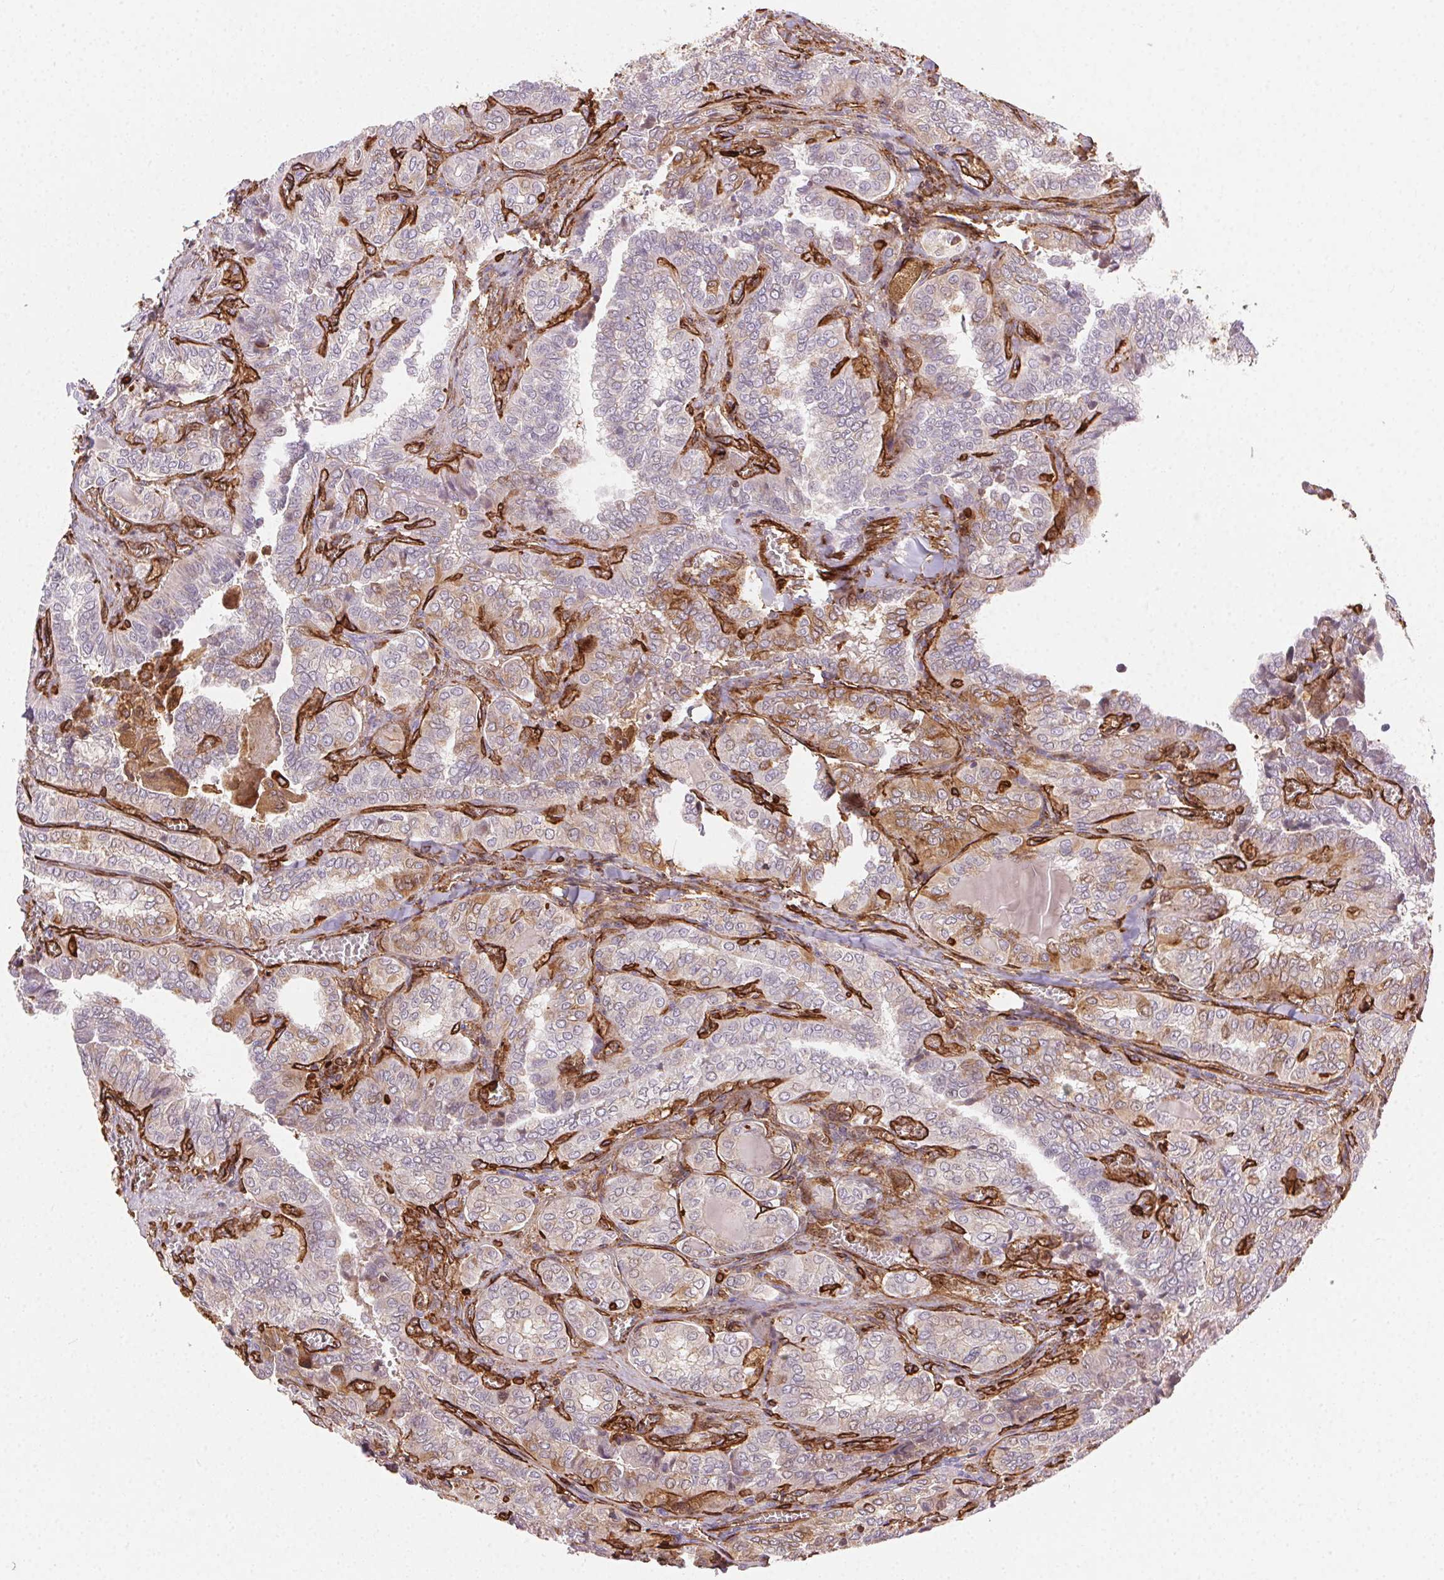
{"staining": {"intensity": "negative", "quantity": "none", "location": "none"}, "tissue": "thyroid cancer", "cell_type": "Tumor cells", "image_type": "cancer", "snomed": [{"axis": "morphology", "description": "Papillary adenocarcinoma, NOS"}, {"axis": "topography", "description": "Thyroid gland"}], "caption": "This is a micrograph of immunohistochemistry (IHC) staining of thyroid cancer (papillary adenocarcinoma), which shows no staining in tumor cells.", "gene": "RNASET2", "patient": {"sex": "female", "age": 41}}